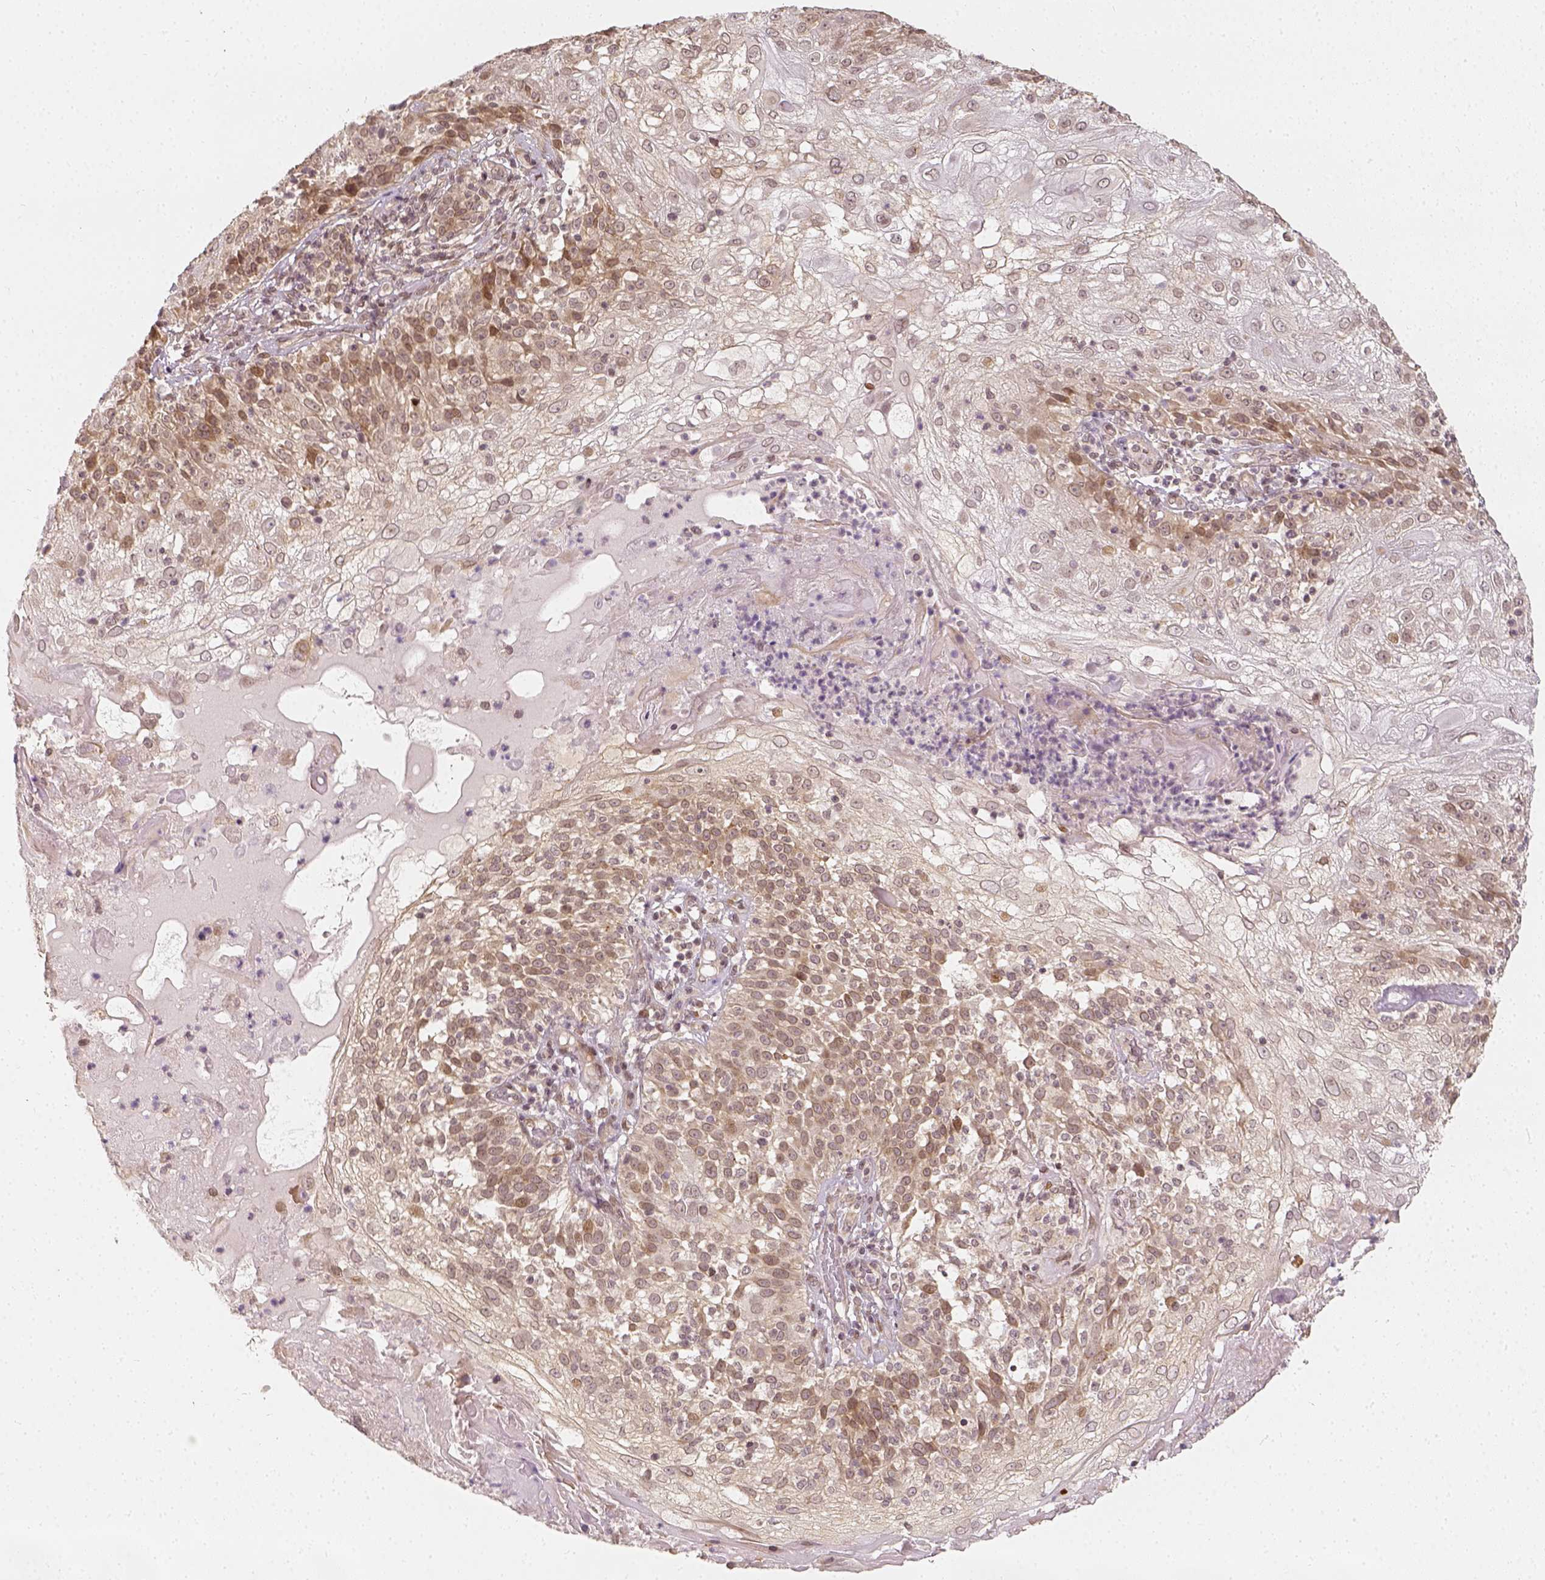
{"staining": {"intensity": "weak", "quantity": ">75%", "location": "cytoplasmic/membranous,nuclear"}, "tissue": "skin cancer", "cell_type": "Tumor cells", "image_type": "cancer", "snomed": [{"axis": "morphology", "description": "Normal tissue, NOS"}, {"axis": "morphology", "description": "Squamous cell carcinoma, NOS"}, {"axis": "topography", "description": "Skin"}], "caption": "The immunohistochemical stain labels weak cytoplasmic/membranous and nuclear expression in tumor cells of skin squamous cell carcinoma tissue.", "gene": "ZMAT3", "patient": {"sex": "female", "age": 83}}